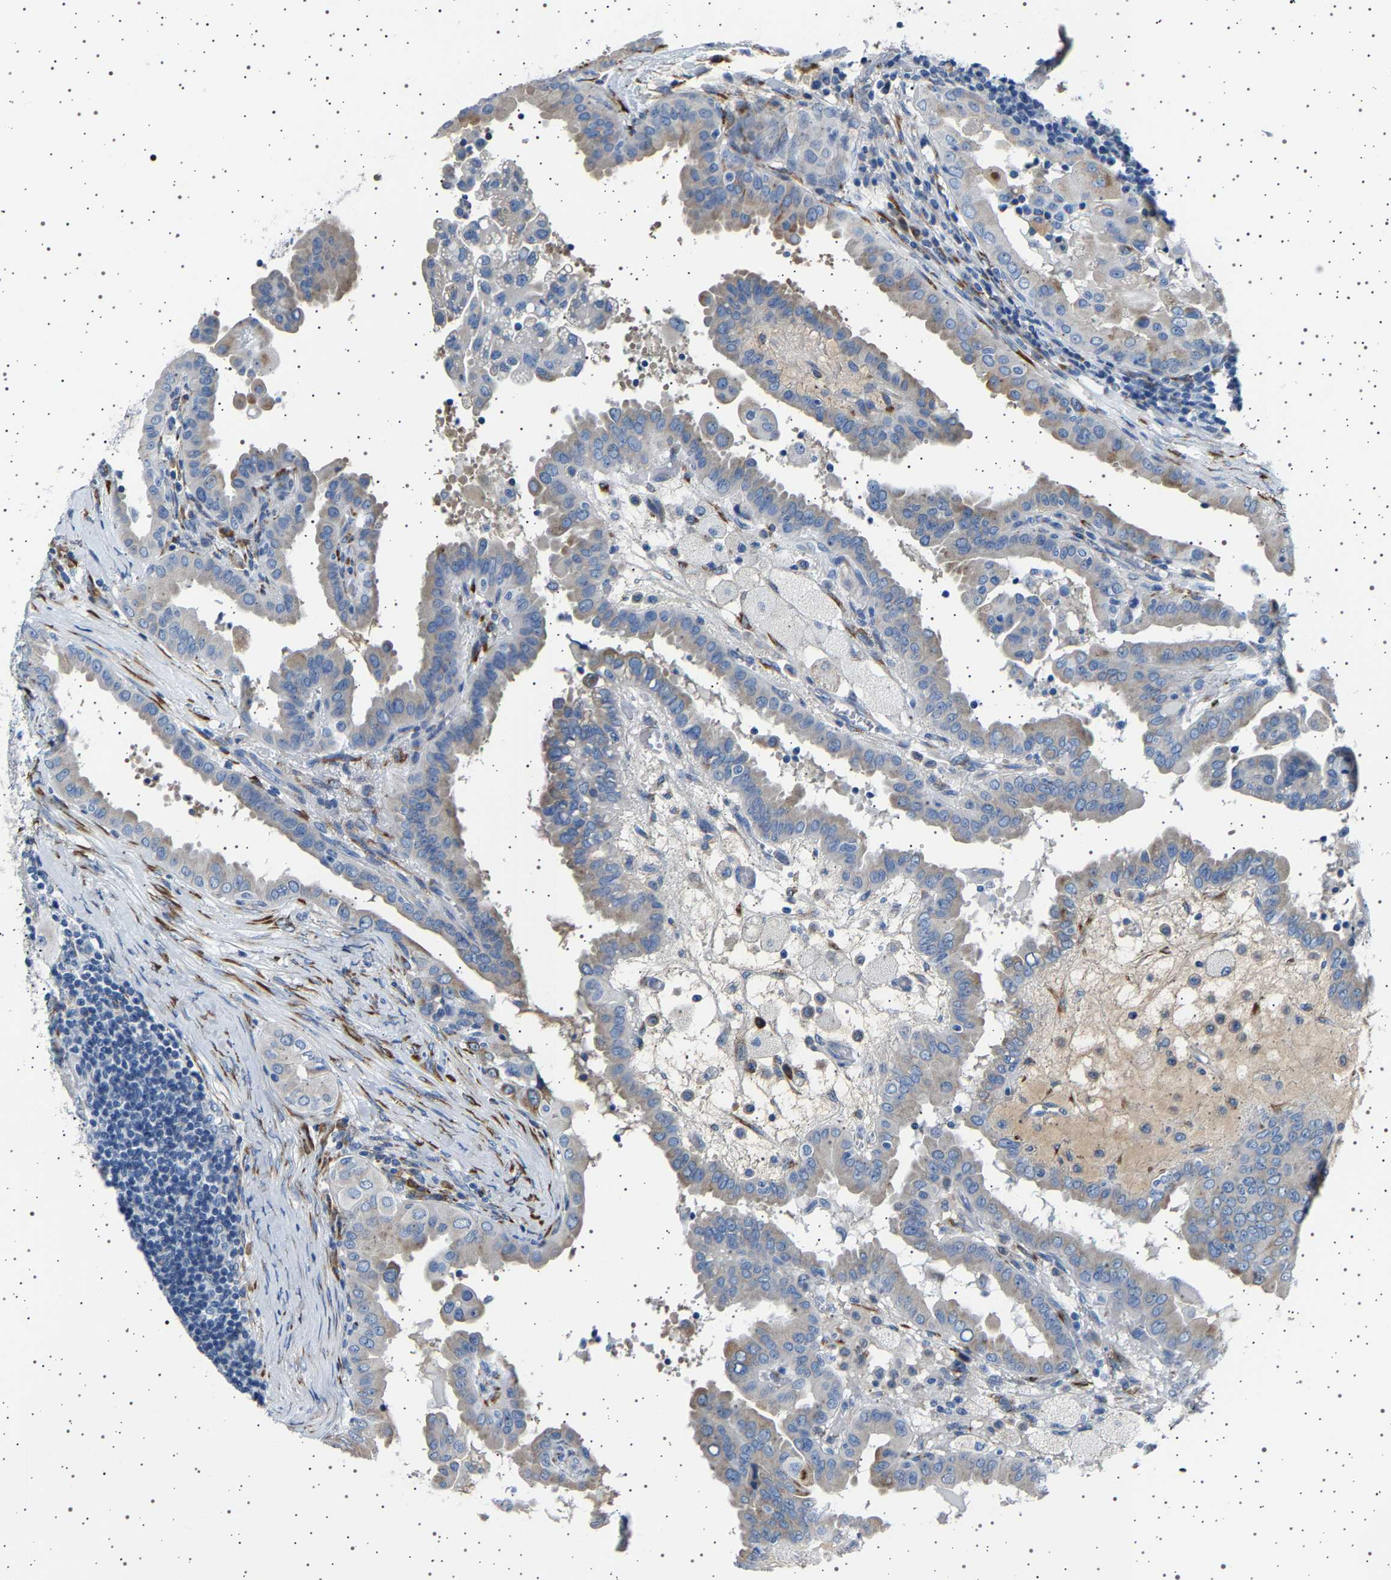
{"staining": {"intensity": "weak", "quantity": "25%-75%", "location": "cytoplasmic/membranous"}, "tissue": "thyroid cancer", "cell_type": "Tumor cells", "image_type": "cancer", "snomed": [{"axis": "morphology", "description": "Papillary adenocarcinoma, NOS"}, {"axis": "topography", "description": "Thyroid gland"}], "caption": "Papillary adenocarcinoma (thyroid) tissue exhibits weak cytoplasmic/membranous positivity in approximately 25%-75% of tumor cells The staining was performed using DAB, with brown indicating positive protein expression. Nuclei are stained blue with hematoxylin.", "gene": "FTCD", "patient": {"sex": "male", "age": 33}}